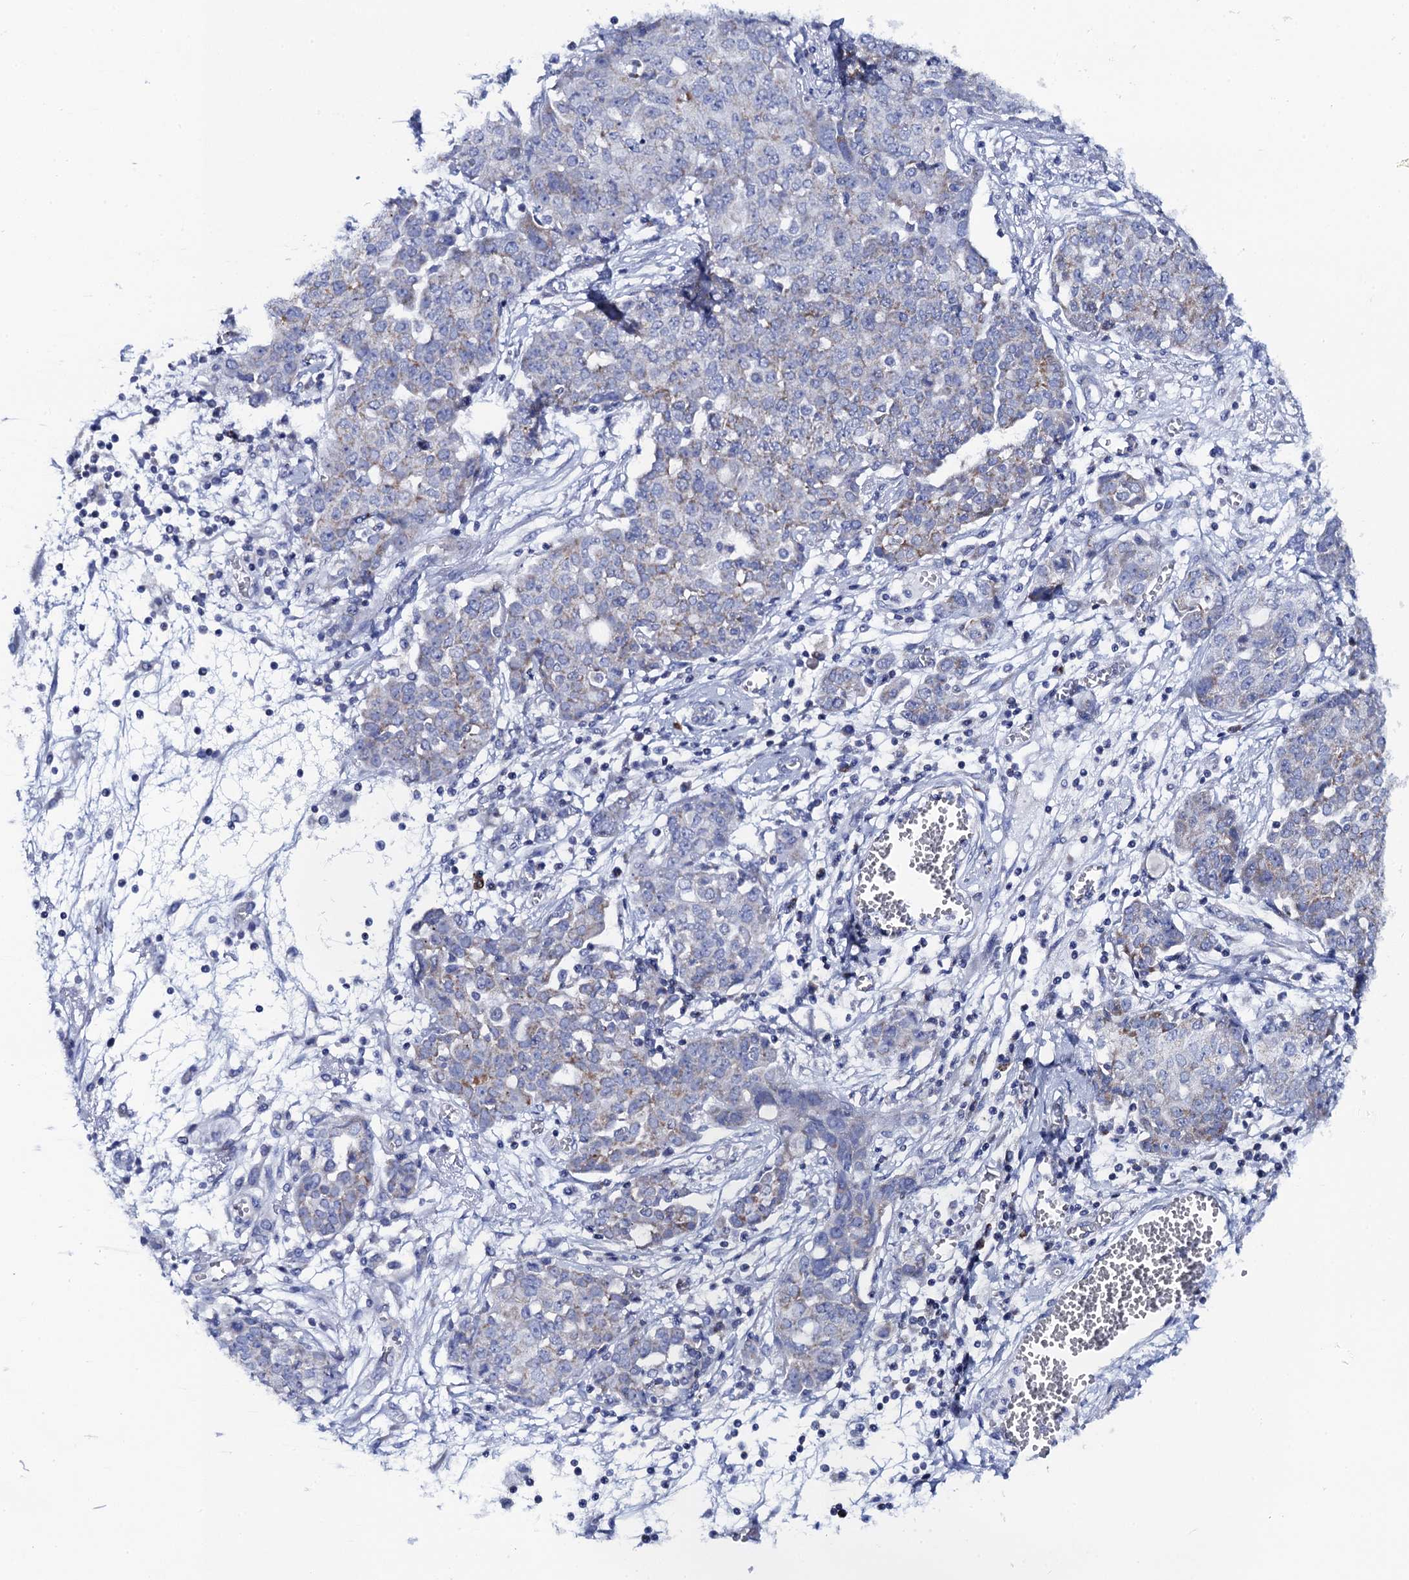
{"staining": {"intensity": "weak", "quantity": "<25%", "location": "cytoplasmic/membranous"}, "tissue": "ovarian cancer", "cell_type": "Tumor cells", "image_type": "cancer", "snomed": [{"axis": "morphology", "description": "Cystadenocarcinoma, serous, NOS"}, {"axis": "topography", "description": "Soft tissue"}, {"axis": "topography", "description": "Ovary"}], "caption": "A histopathology image of human serous cystadenocarcinoma (ovarian) is negative for staining in tumor cells. Nuclei are stained in blue.", "gene": "ACADSB", "patient": {"sex": "female", "age": 57}}